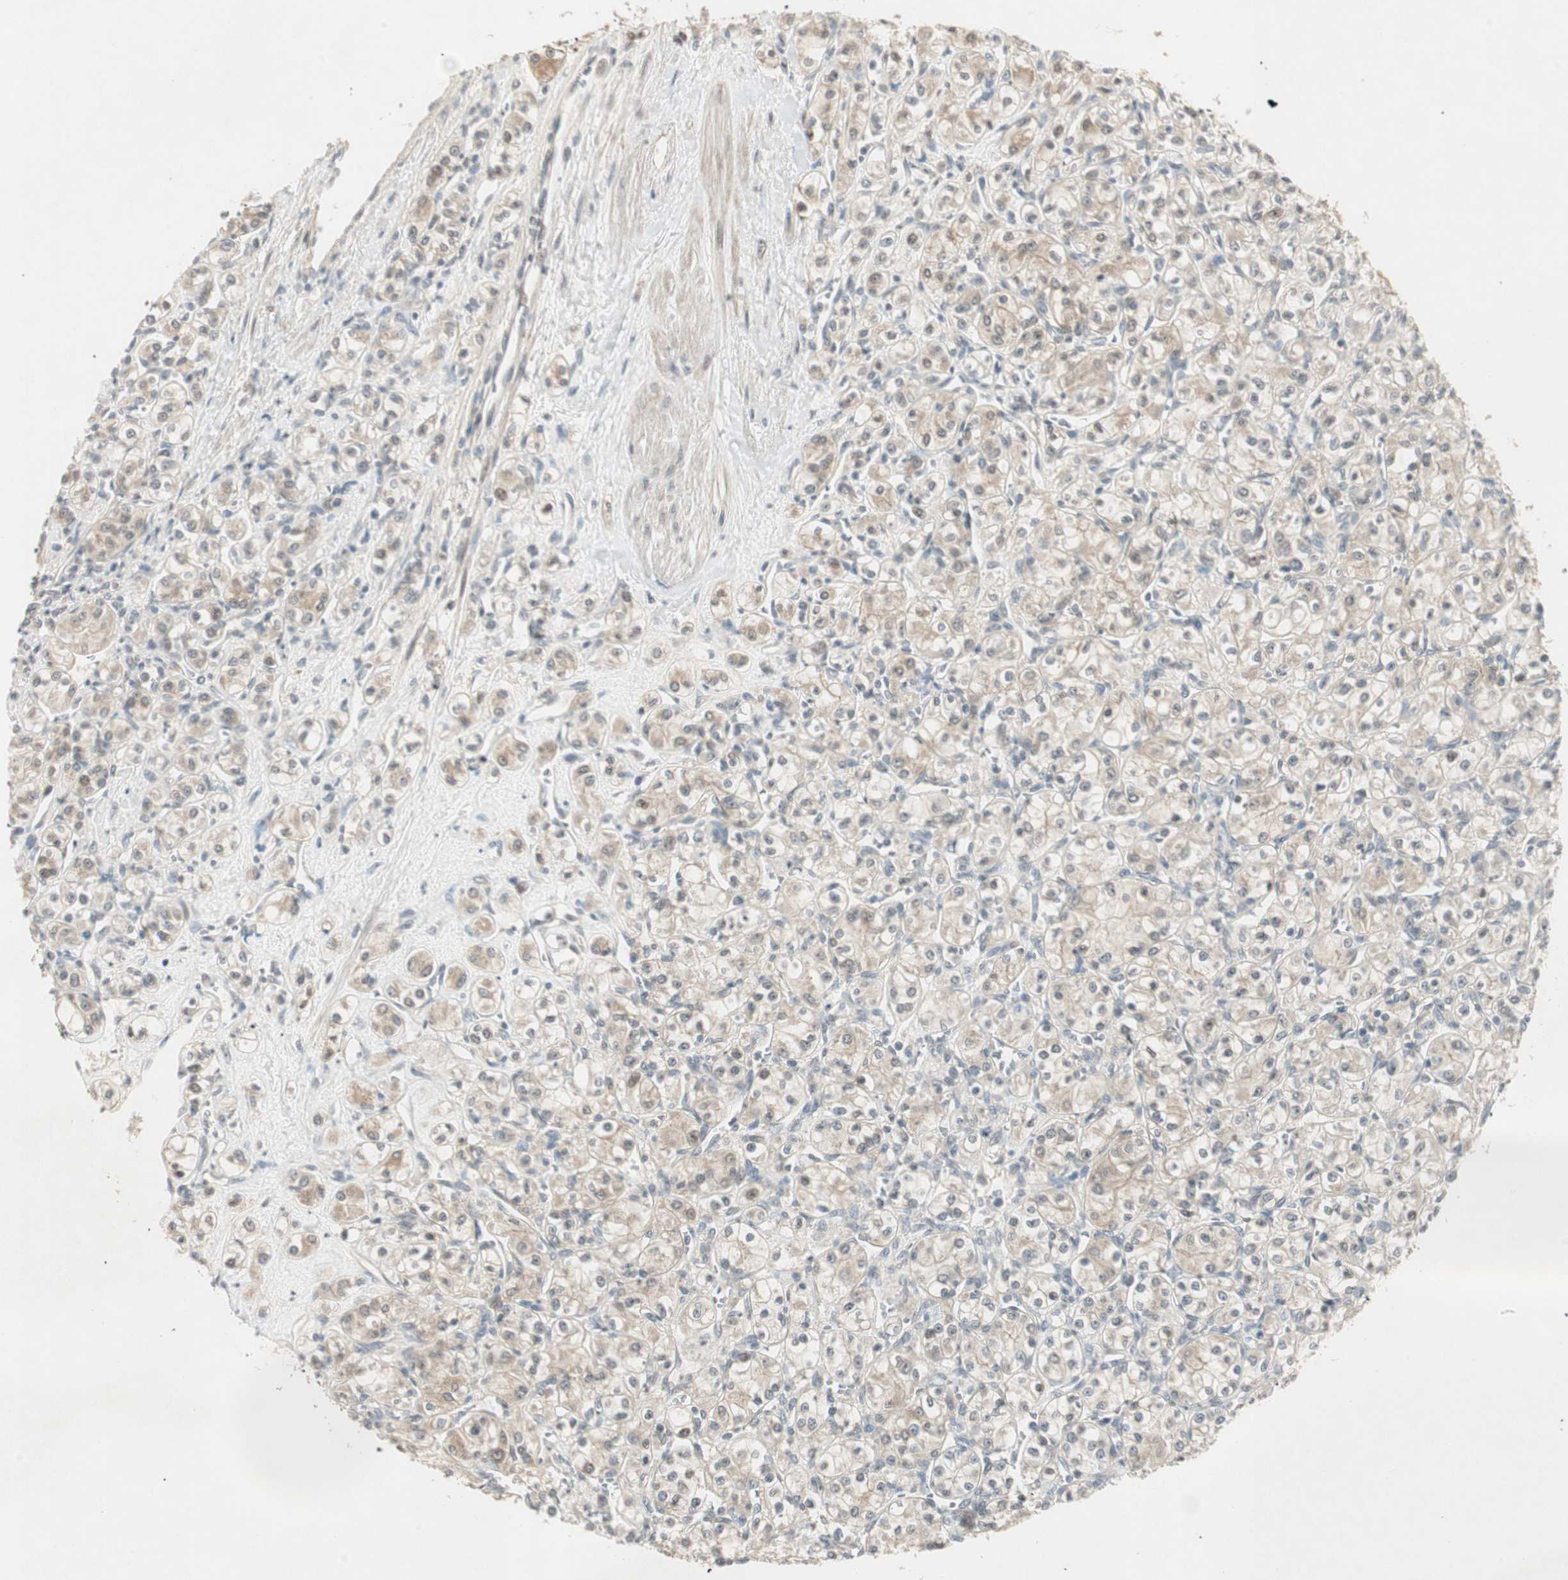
{"staining": {"intensity": "weak", "quantity": "25%-75%", "location": "cytoplasmic/membranous"}, "tissue": "renal cancer", "cell_type": "Tumor cells", "image_type": "cancer", "snomed": [{"axis": "morphology", "description": "Adenocarcinoma, NOS"}, {"axis": "topography", "description": "Kidney"}], "caption": "Renal adenocarcinoma was stained to show a protein in brown. There is low levels of weak cytoplasmic/membranous expression in approximately 25%-75% of tumor cells. (DAB IHC with brightfield microscopy, high magnification).", "gene": "ACSL5", "patient": {"sex": "male", "age": 77}}